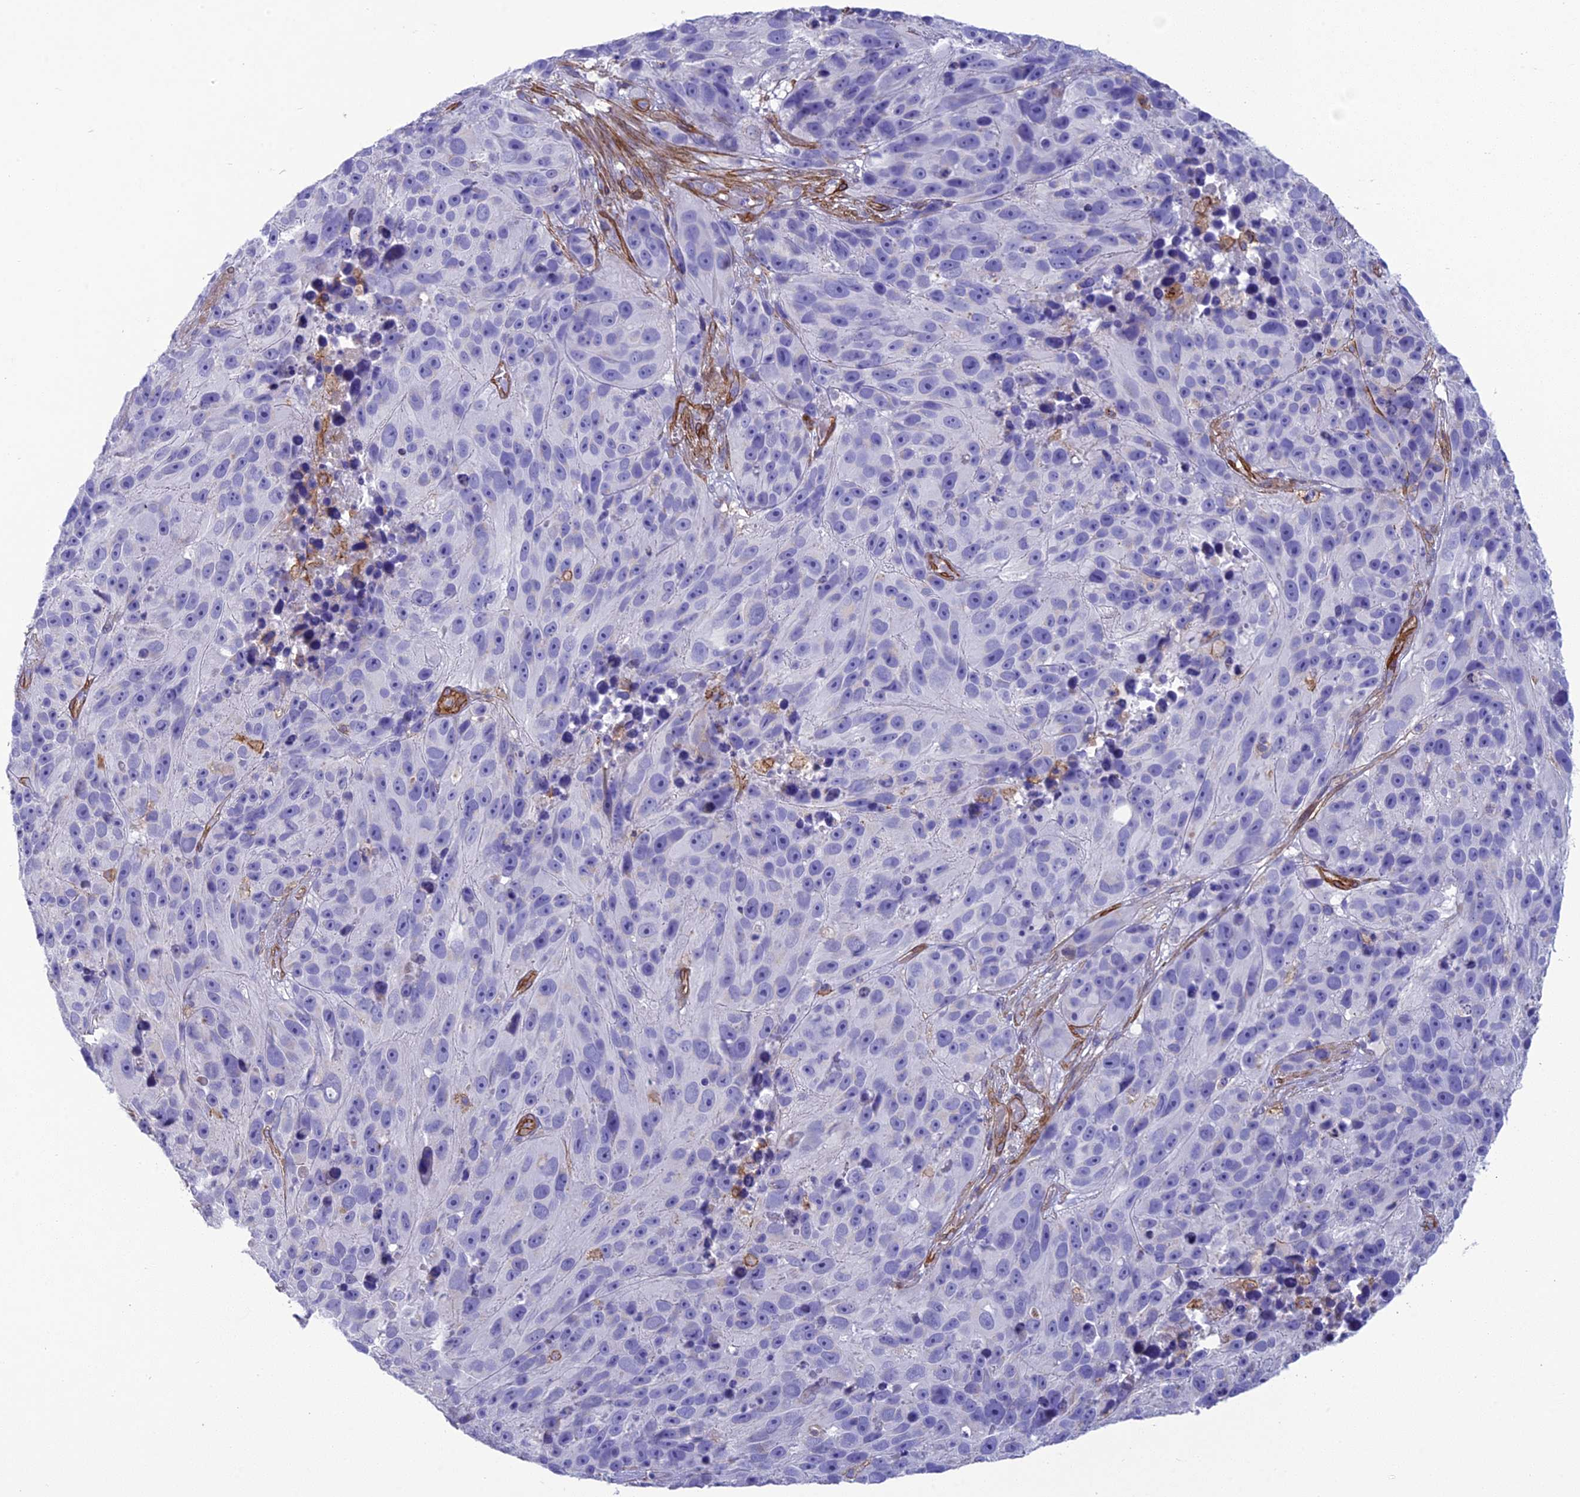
{"staining": {"intensity": "negative", "quantity": "none", "location": "none"}, "tissue": "melanoma", "cell_type": "Tumor cells", "image_type": "cancer", "snomed": [{"axis": "morphology", "description": "Malignant melanoma, NOS"}, {"axis": "topography", "description": "Skin"}], "caption": "Immunohistochemistry of human melanoma demonstrates no expression in tumor cells.", "gene": "TNS1", "patient": {"sex": "male", "age": 84}}